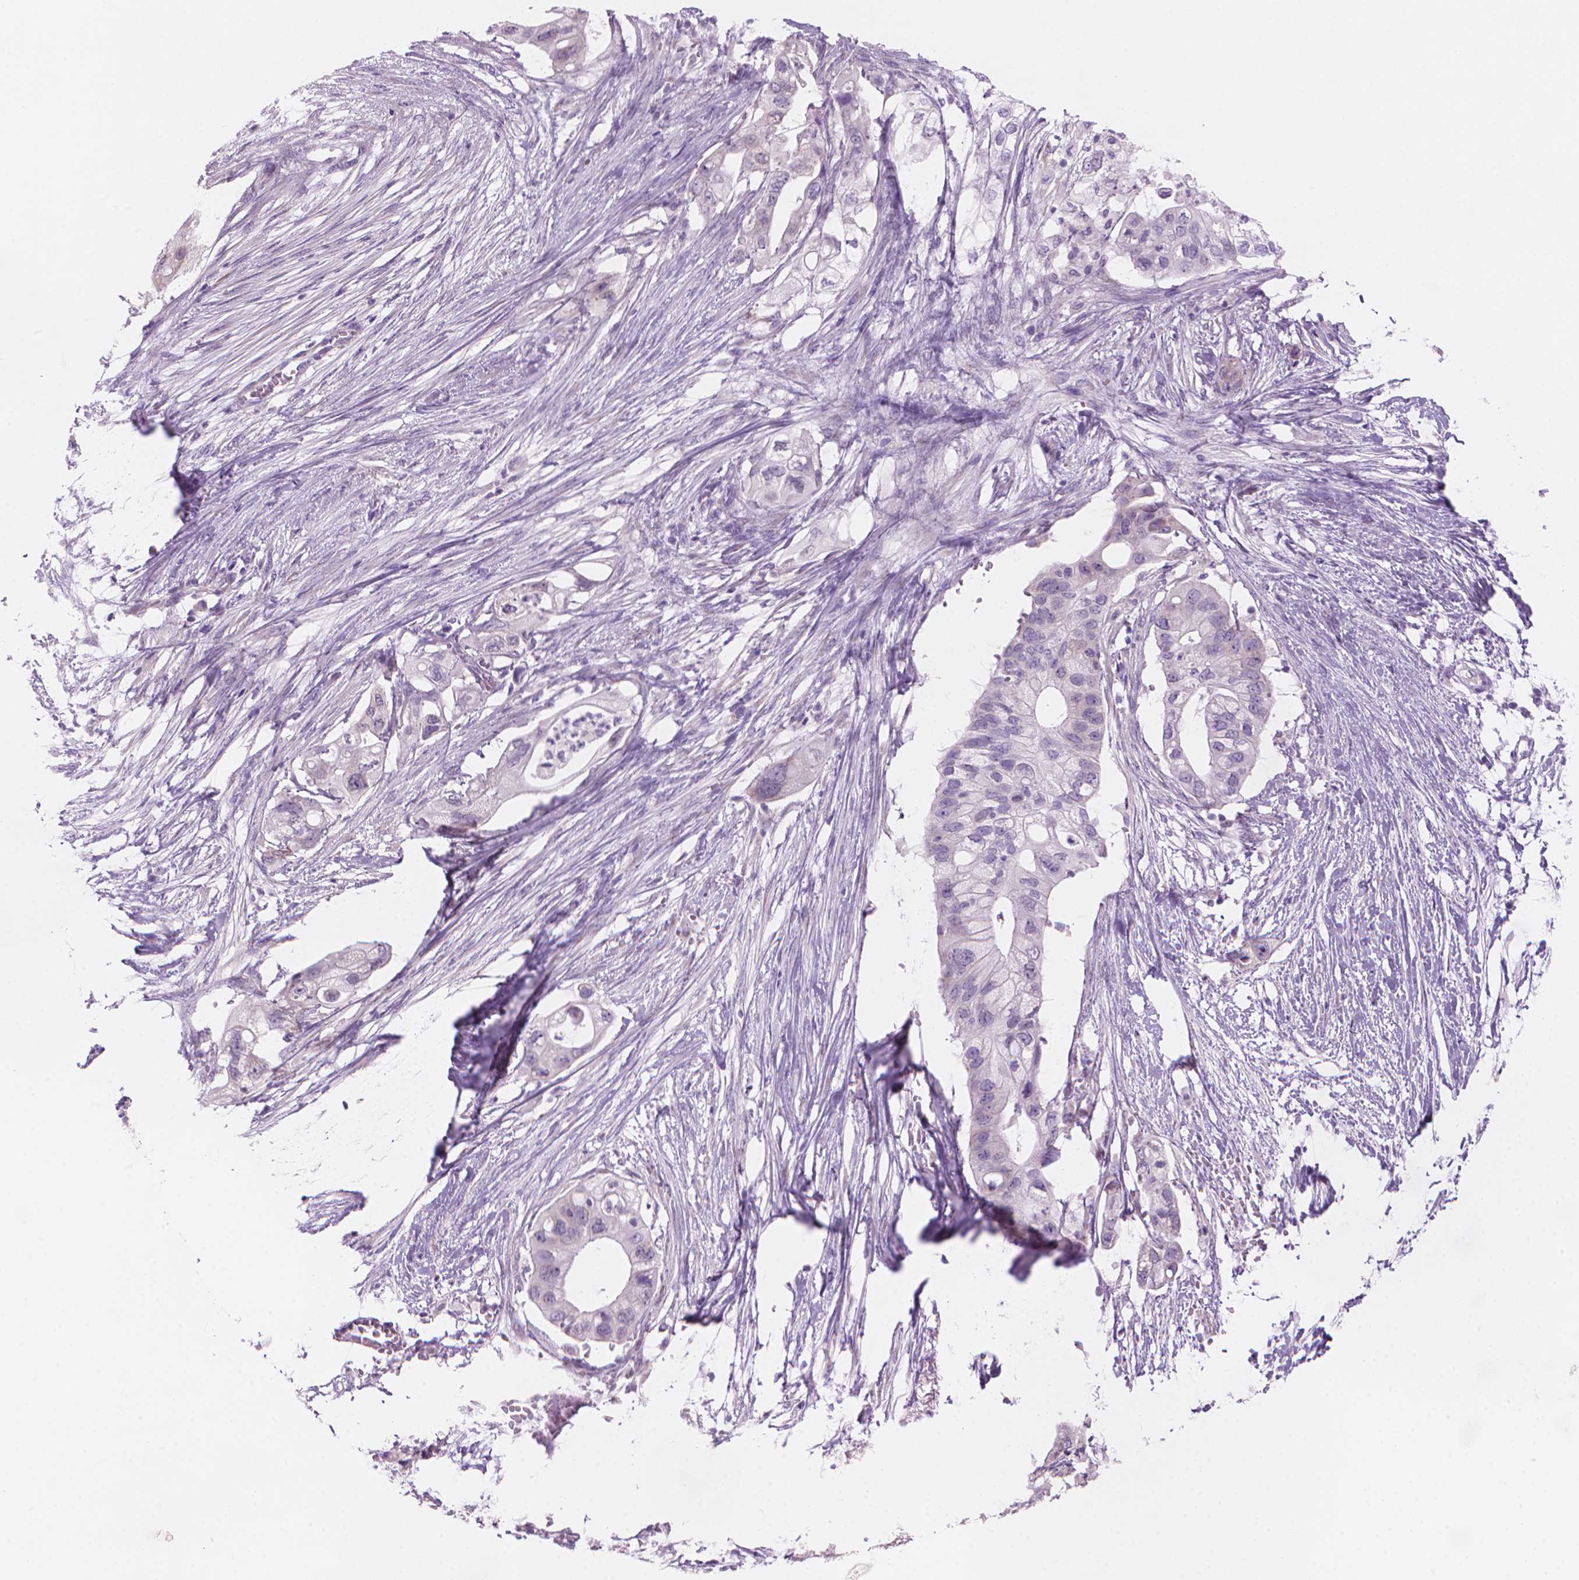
{"staining": {"intensity": "negative", "quantity": "none", "location": "none"}, "tissue": "pancreatic cancer", "cell_type": "Tumor cells", "image_type": "cancer", "snomed": [{"axis": "morphology", "description": "Adenocarcinoma, NOS"}, {"axis": "topography", "description": "Pancreas"}], "caption": "This is an immunohistochemistry histopathology image of pancreatic adenocarcinoma. There is no staining in tumor cells.", "gene": "ENSG00000187186", "patient": {"sex": "female", "age": 72}}